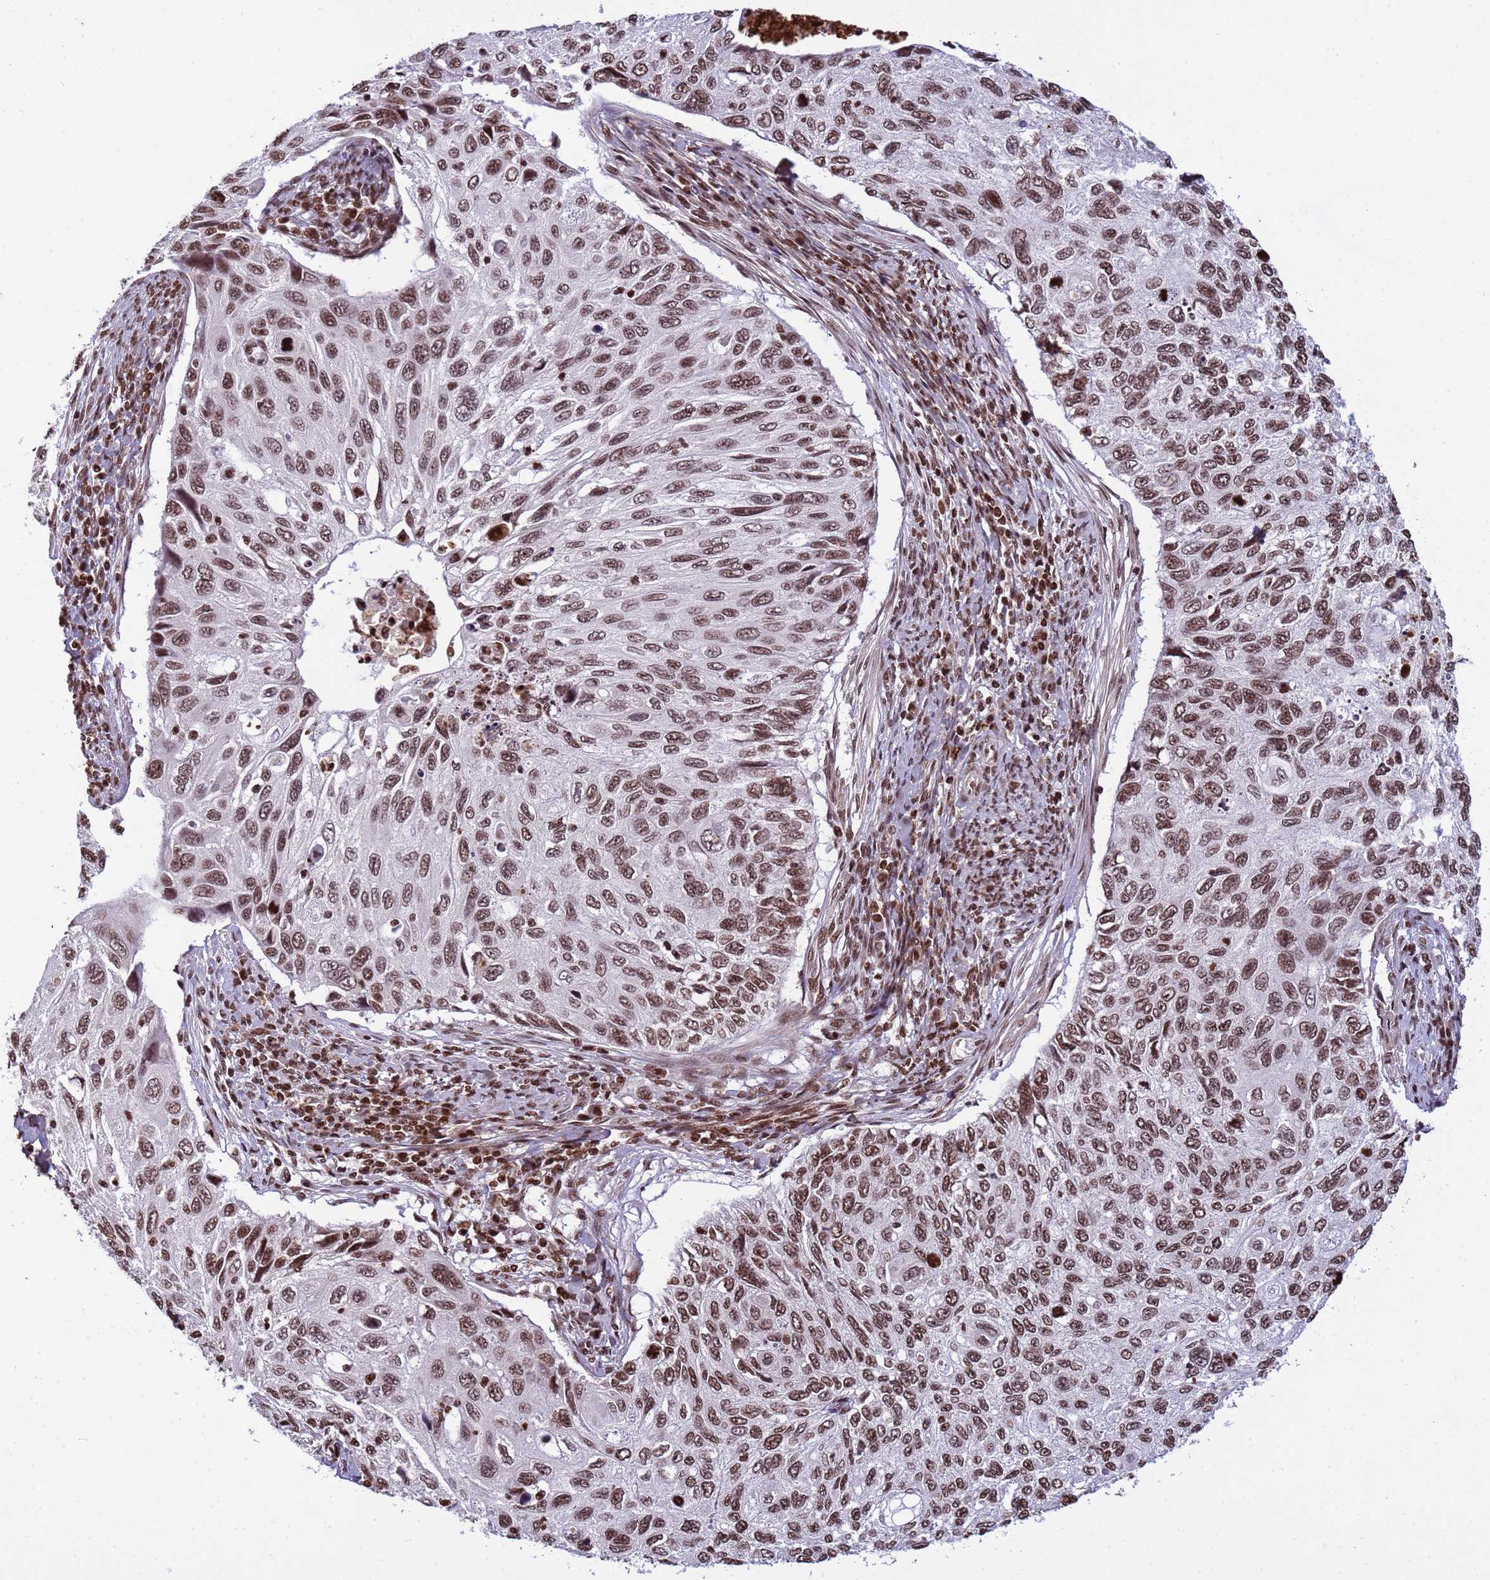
{"staining": {"intensity": "moderate", "quantity": ">75%", "location": "nuclear"}, "tissue": "cervical cancer", "cell_type": "Tumor cells", "image_type": "cancer", "snomed": [{"axis": "morphology", "description": "Squamous cell carcinoma, NOS"}, {"axis": "topography", "description": "Cervix"}], "caption": "Squamous cell carcinoma (cervical) tissue demonstrates moderate nuclear expression in approximately >75% of tumor cells", "gene": "H3-3B", "patient": {"sex": "female", "age": 70}}